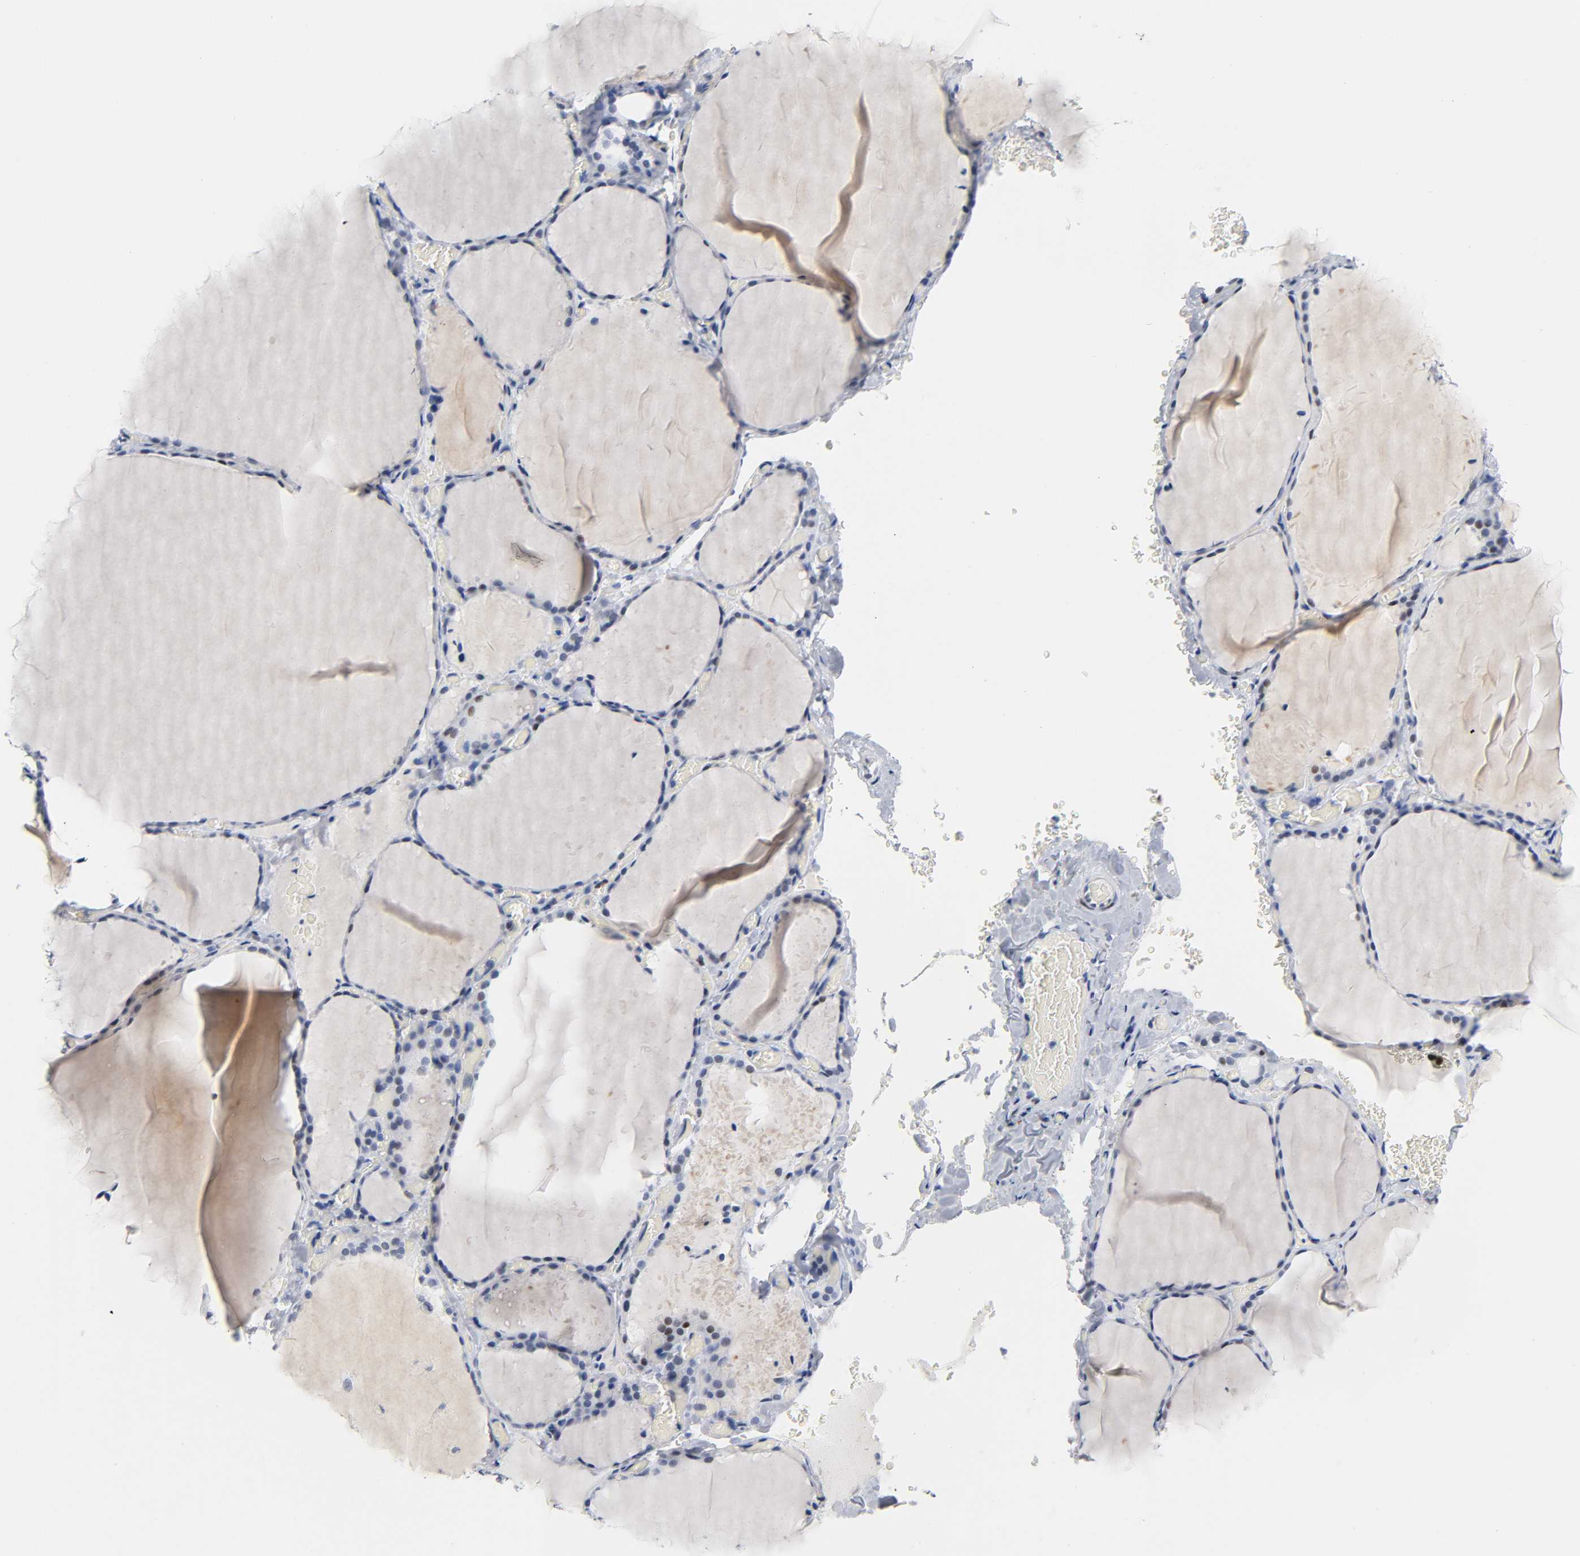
{"staining": {"intensity": "negative", "quantity": "none", "location": "none"}, "tissue": "thyroid gland", "cell_type": "Glandular cells", "image_type": "normal", "snomed": [{"axis": "morphology", "description": "Normal tissue, NOS"}, {"axis": "topography", "description": "Thyroid gland"}], "caption": "Benign thyroid gland was stained to show a protein in brown. There is no significant staining in glandular cells.", "gene": "NAB2", "patient": {"sex": "female", "age": 22}}